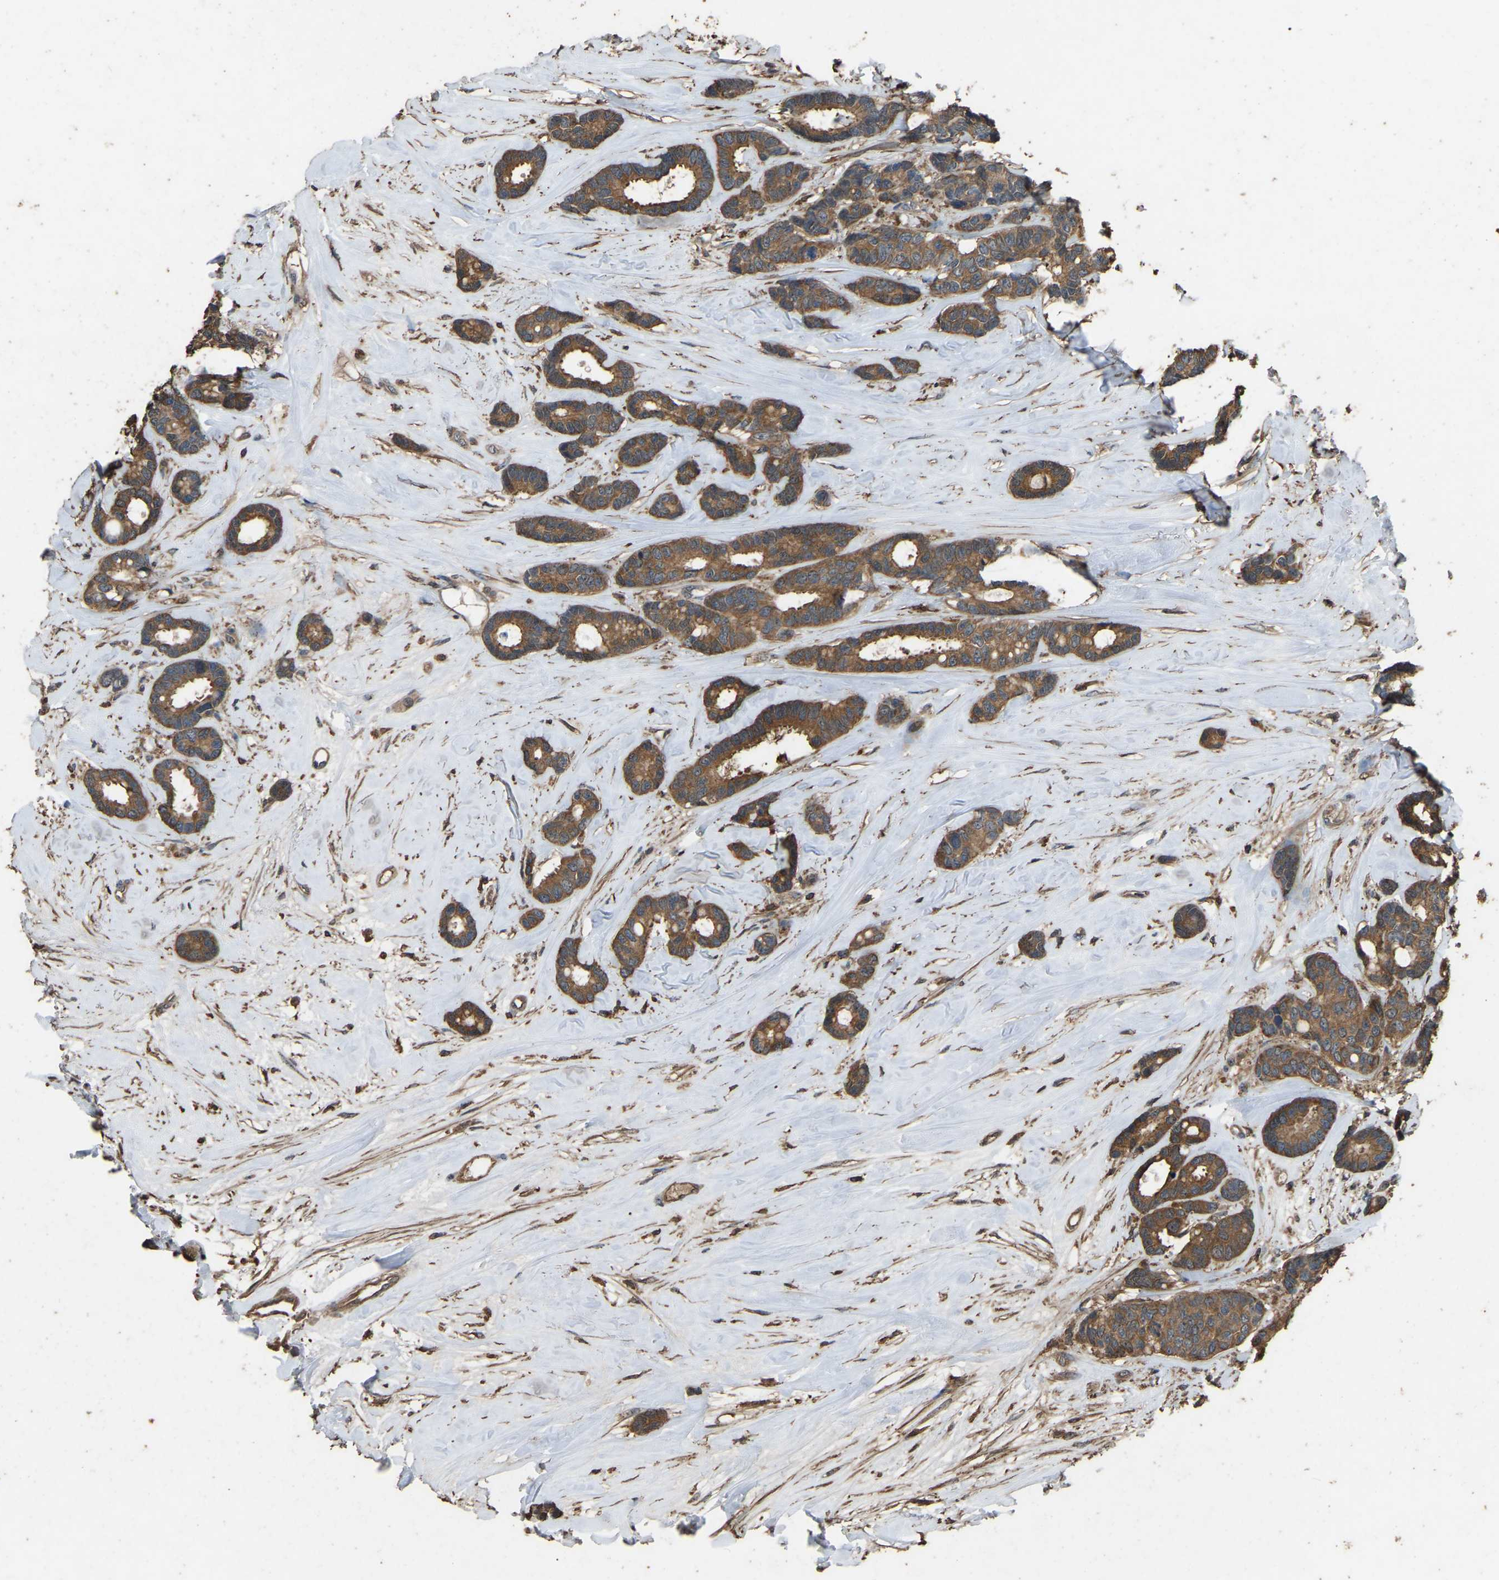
{"staining": {"intensity": "moderate", "quantity": ">75%", "location": "cytoplasmic/membranous"}, "tissue": "breast cancer", "cell_type": "Tumor cells", "image_type": "cancer", "snomed": [{"axis": "morphology", "description": "Duct carcinoma"}, {"axis": "topography", "description": "Breast"}], "caption": "Breast intraductal carcinoma was stained to show a protein in brown. There is medium levels of moderate cytoplasmic/membranous positivity in about >75% of tumor cells. The protein of interest is shown in brown color, while the nuclei are stained blue.", "gene": "FHIT", "patient": {"sex": "female", "age": 87}}